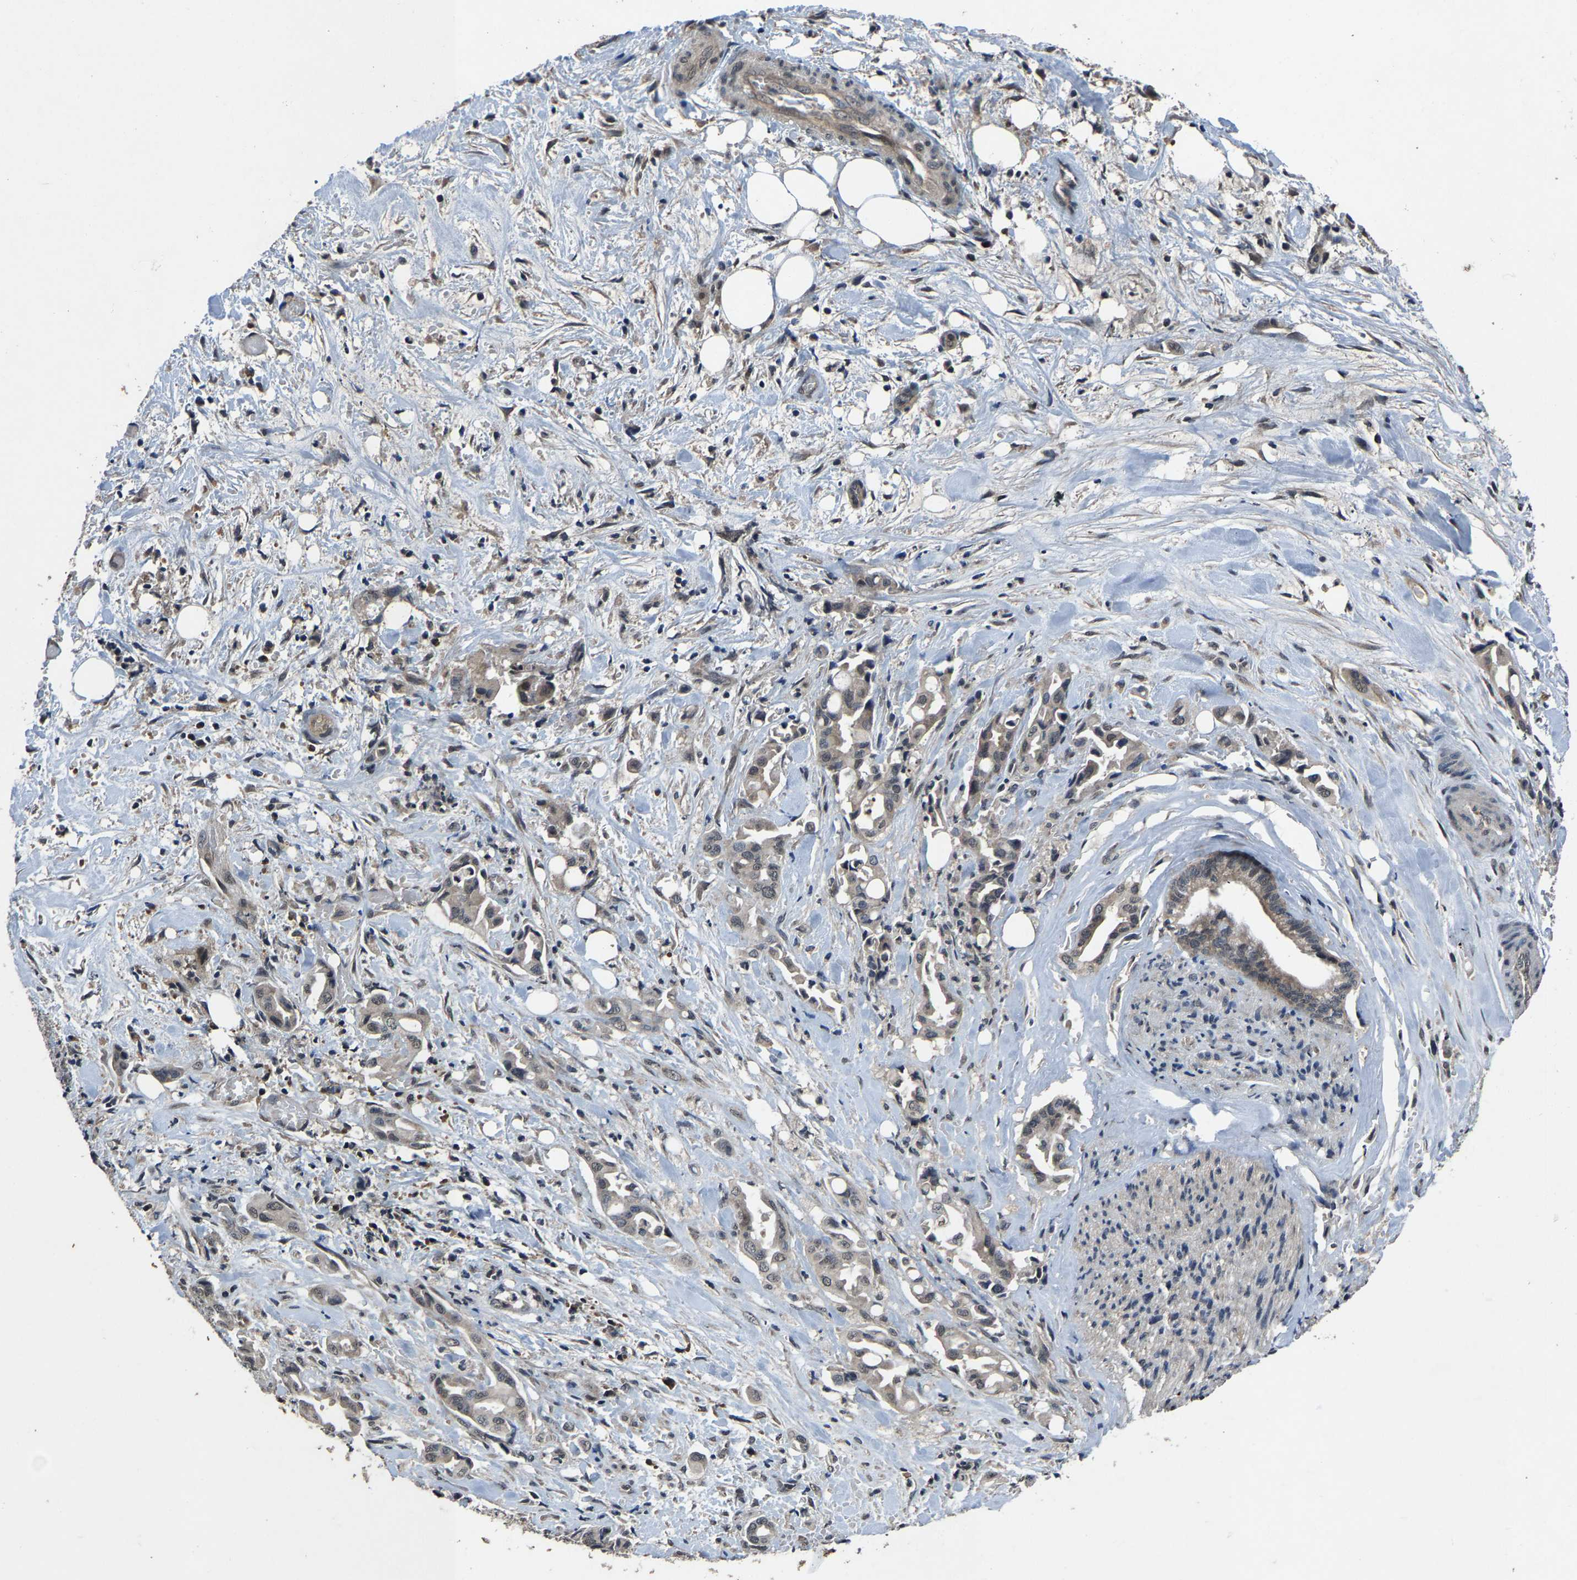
{"staining": {"intensity": "weak", "quantity": ">75%", "location": "cytoplasmic/membranous,nuclear"}, "tissue": "liver cancer", "cell_type": "Tumor cells", "image_type": "cancer", "snomed": [{"axis": "morphology", "description": "Cholangiocarcinoma"}, {"axis": "topography", "description": "Liver"}], "caption": "Immunohistochemical staining of liver cholangiocarcinoma shows weak cytoplasmic/membranous and nuclear protein expression in about >75% of tumor cells. The staining was performed using DAB to visualize the protein expression in brown, while the nuclei were stained in blue with hematoxylin (Magnification: 20x).", "gene": "HUWE1", "patient": {"sex": "female", "age": 68}}